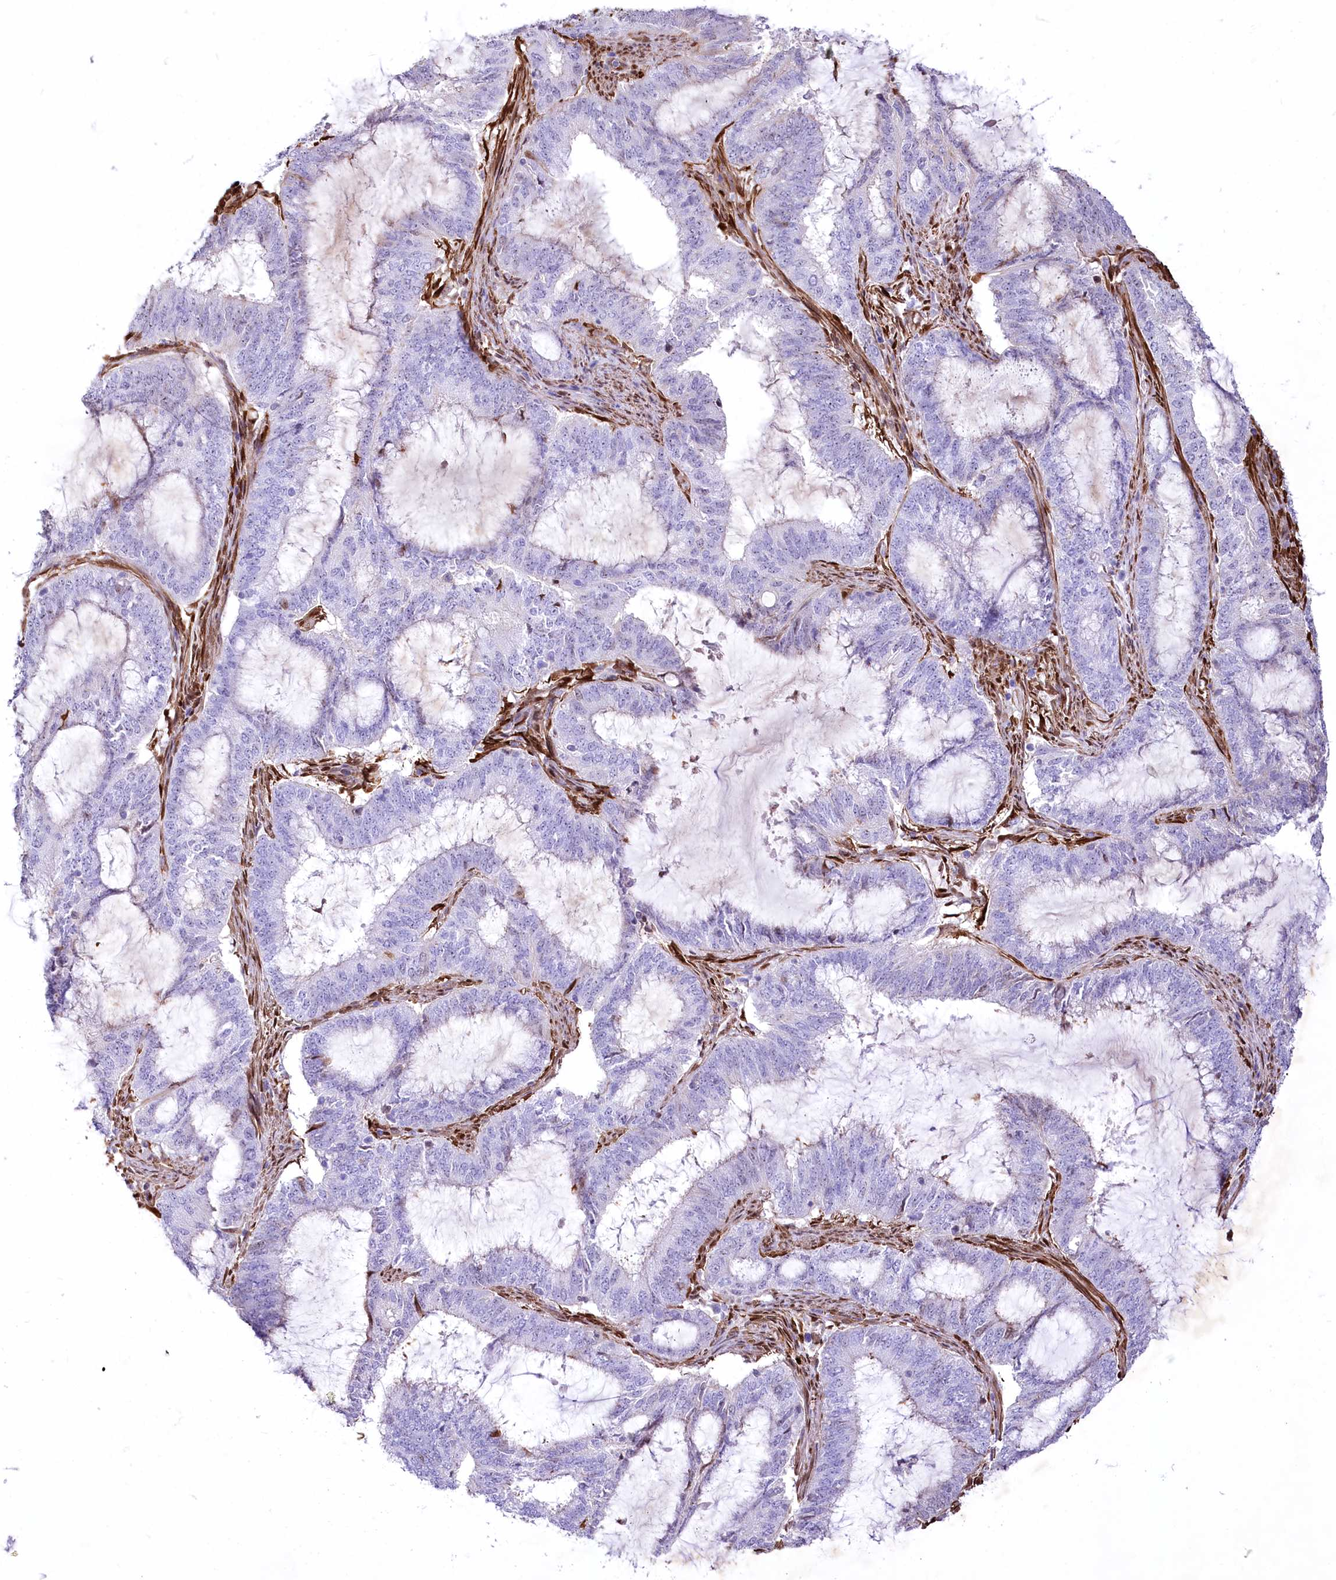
{"staining": {"intensity": "negative", "quantity": "none", "location": "none"}, "tissue": "endometrial cancer", "cell_type": "Tumor cells", "image_type": "cancer", "snomed": [{"axis": "morphology", "description": "Adenocarcinoma, NOS"}, {"axis": "topography", "description": "Endometrium"}], "caption": "This histopathology image is of endometrial cancer (adenocarcinoma) stained with IHC to label a protein in brown with the nuclei are counter-stained blue. There is no expression in tumor cells.", "gene": "PTMS", "patient": {"sex": "female", "age": 51}}